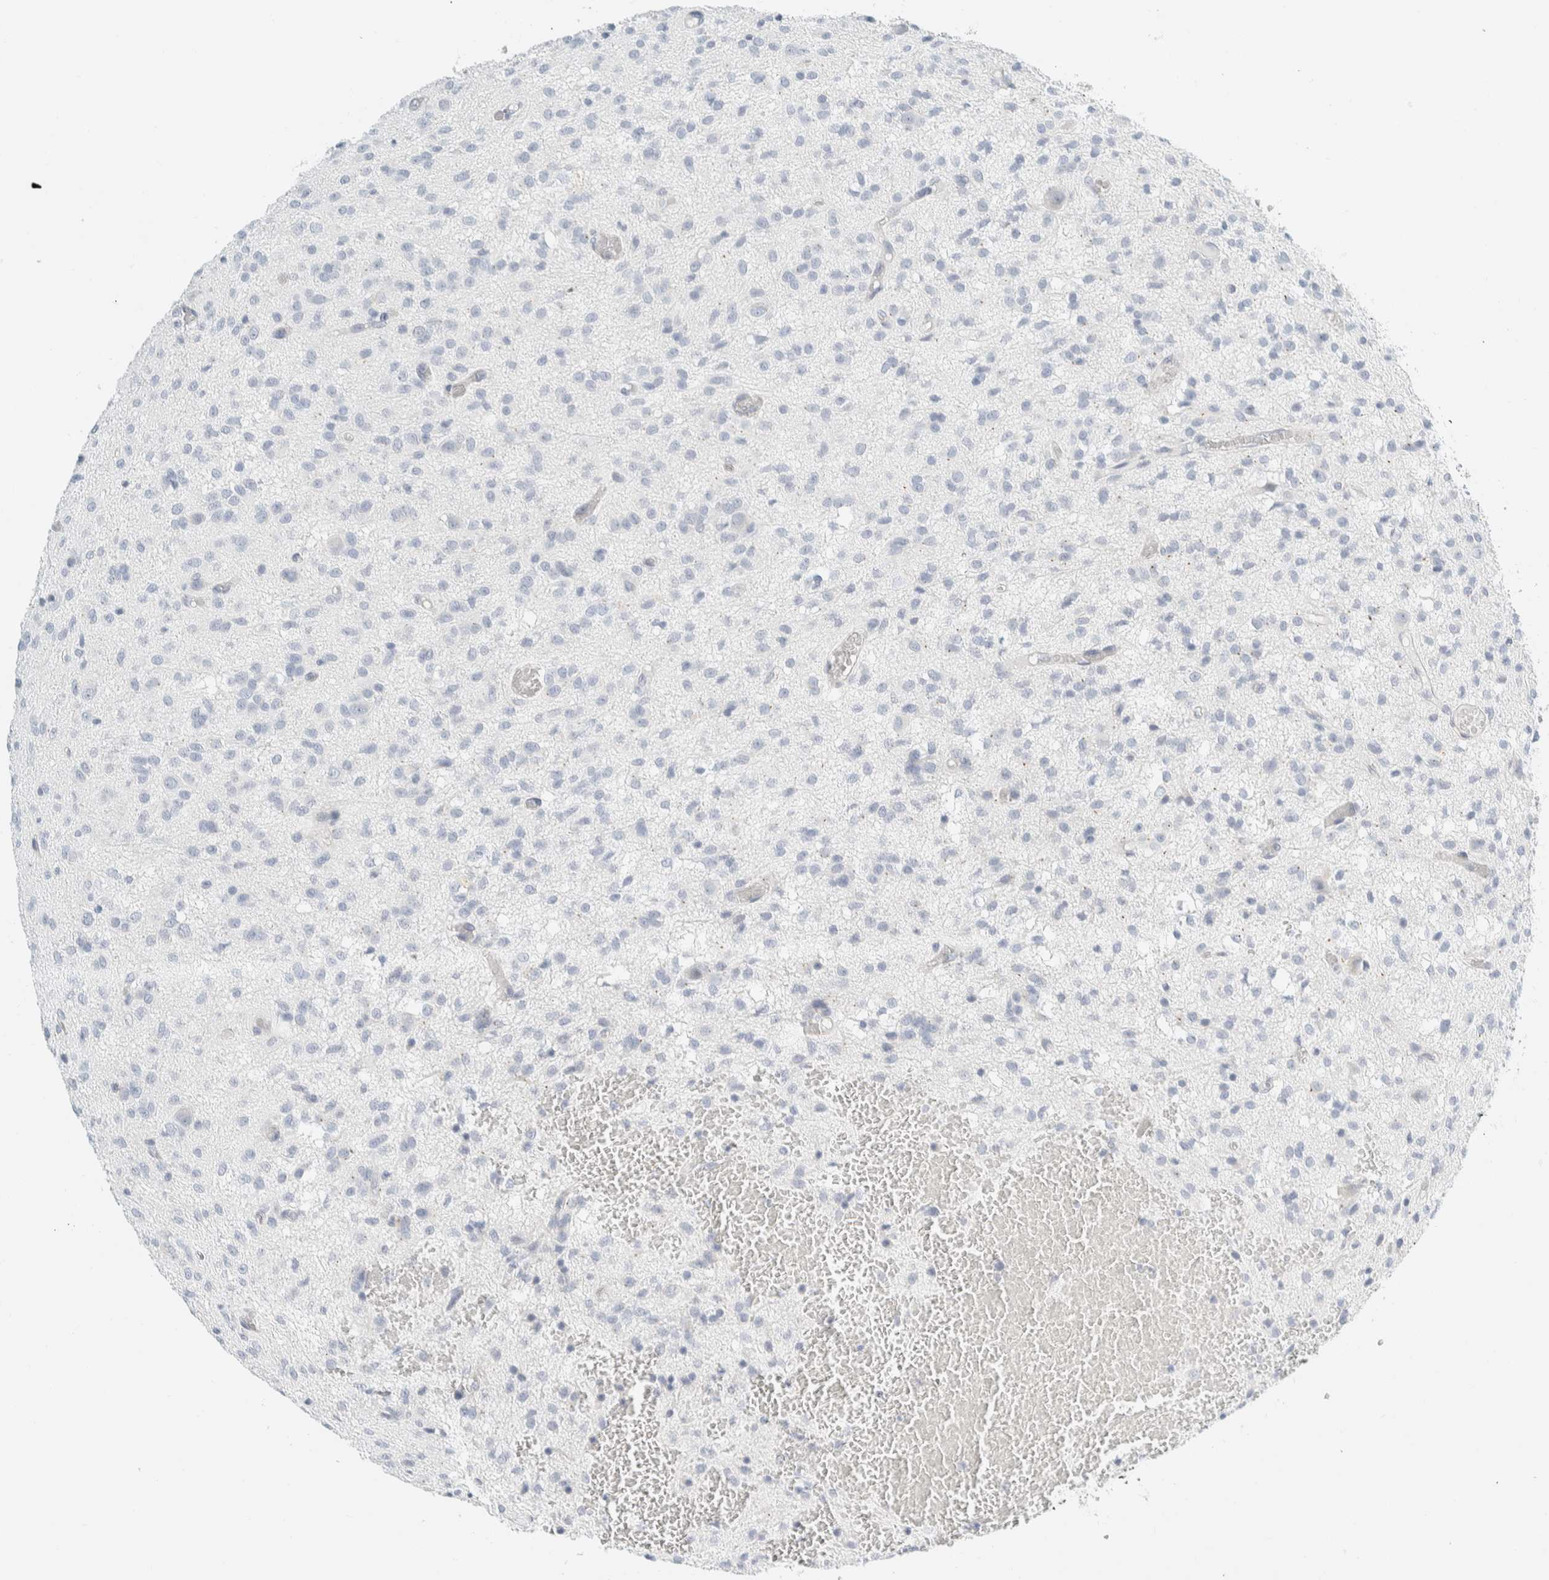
{"staining": {"intensity": "negative", "quantity": "none", "location": "none"}, "tissue": "glioma", "cell_type": "Tumor cells", "image_type": "cancer", "snomed": [{"axis": "morphology", "description": "Glioma, malignant, High grade"}, {"axis": "topography", "description": "Brain"}], "caption": "Immunohistochemistry (IHC) photomicrograph of malignant glioma (high-grade) stained for a protein (brown), which exhibits no staining in tumor cells.", "gene": "ARHGAP27", "patient": {"sex": "female", "age": 59}}